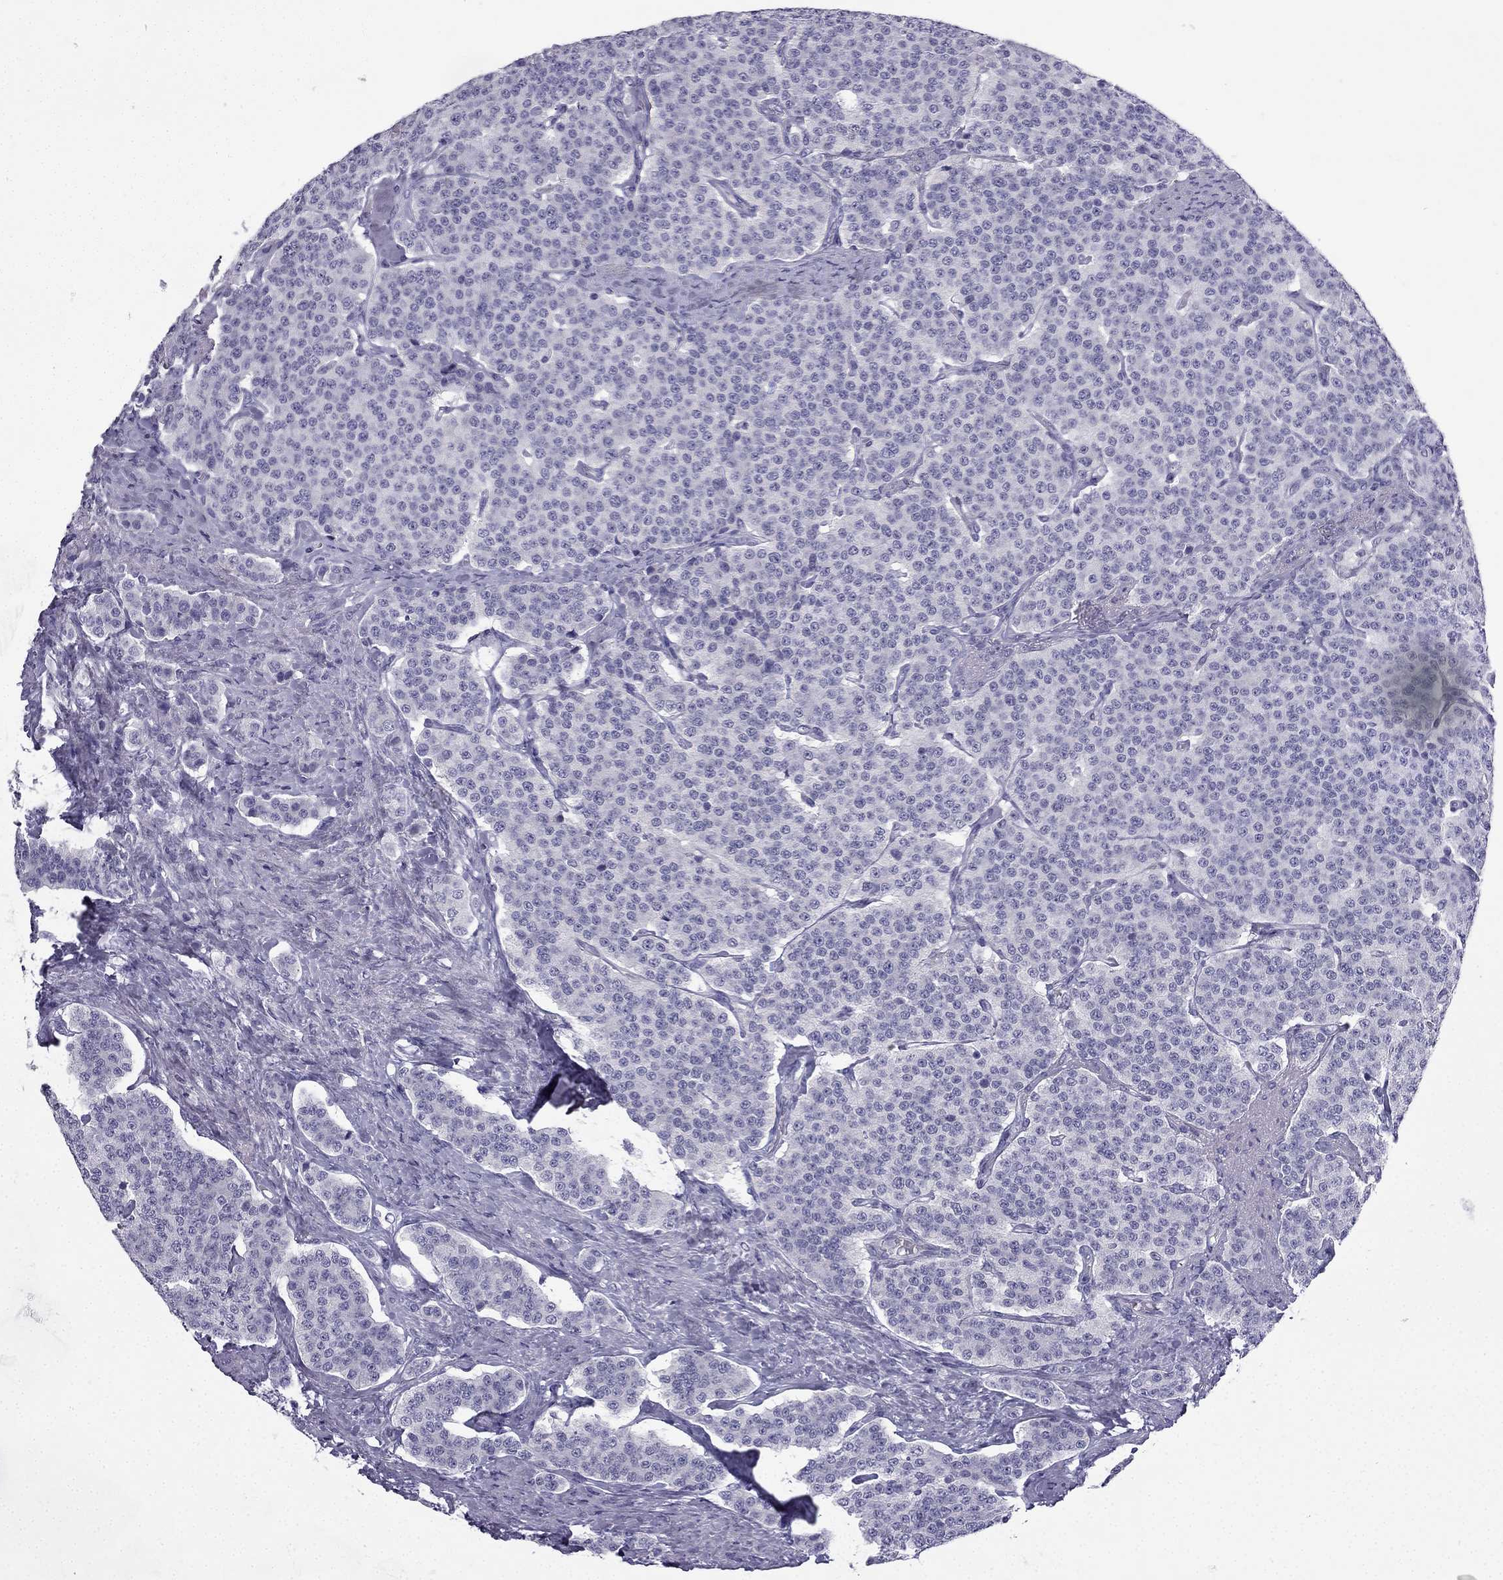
{"staining": {"intensity": "negative", "quantity": "none", "location": "none"}, "tissue": "carcinoid", "cell_type": "Tumor cells", "image_type": "cancer", "snomed": [{"axis": "morphology", "description": "Carcinoid, malignant, NOS"}, {"axis": "topography", "description": "Small intestine"}], "caption": "Human carcinoid stained for a protein using immunohistochemistry demonstrates no positivity in tumor cells.", "gene": "CFAP53", "patient": {"sex": "female", "age": 58}}